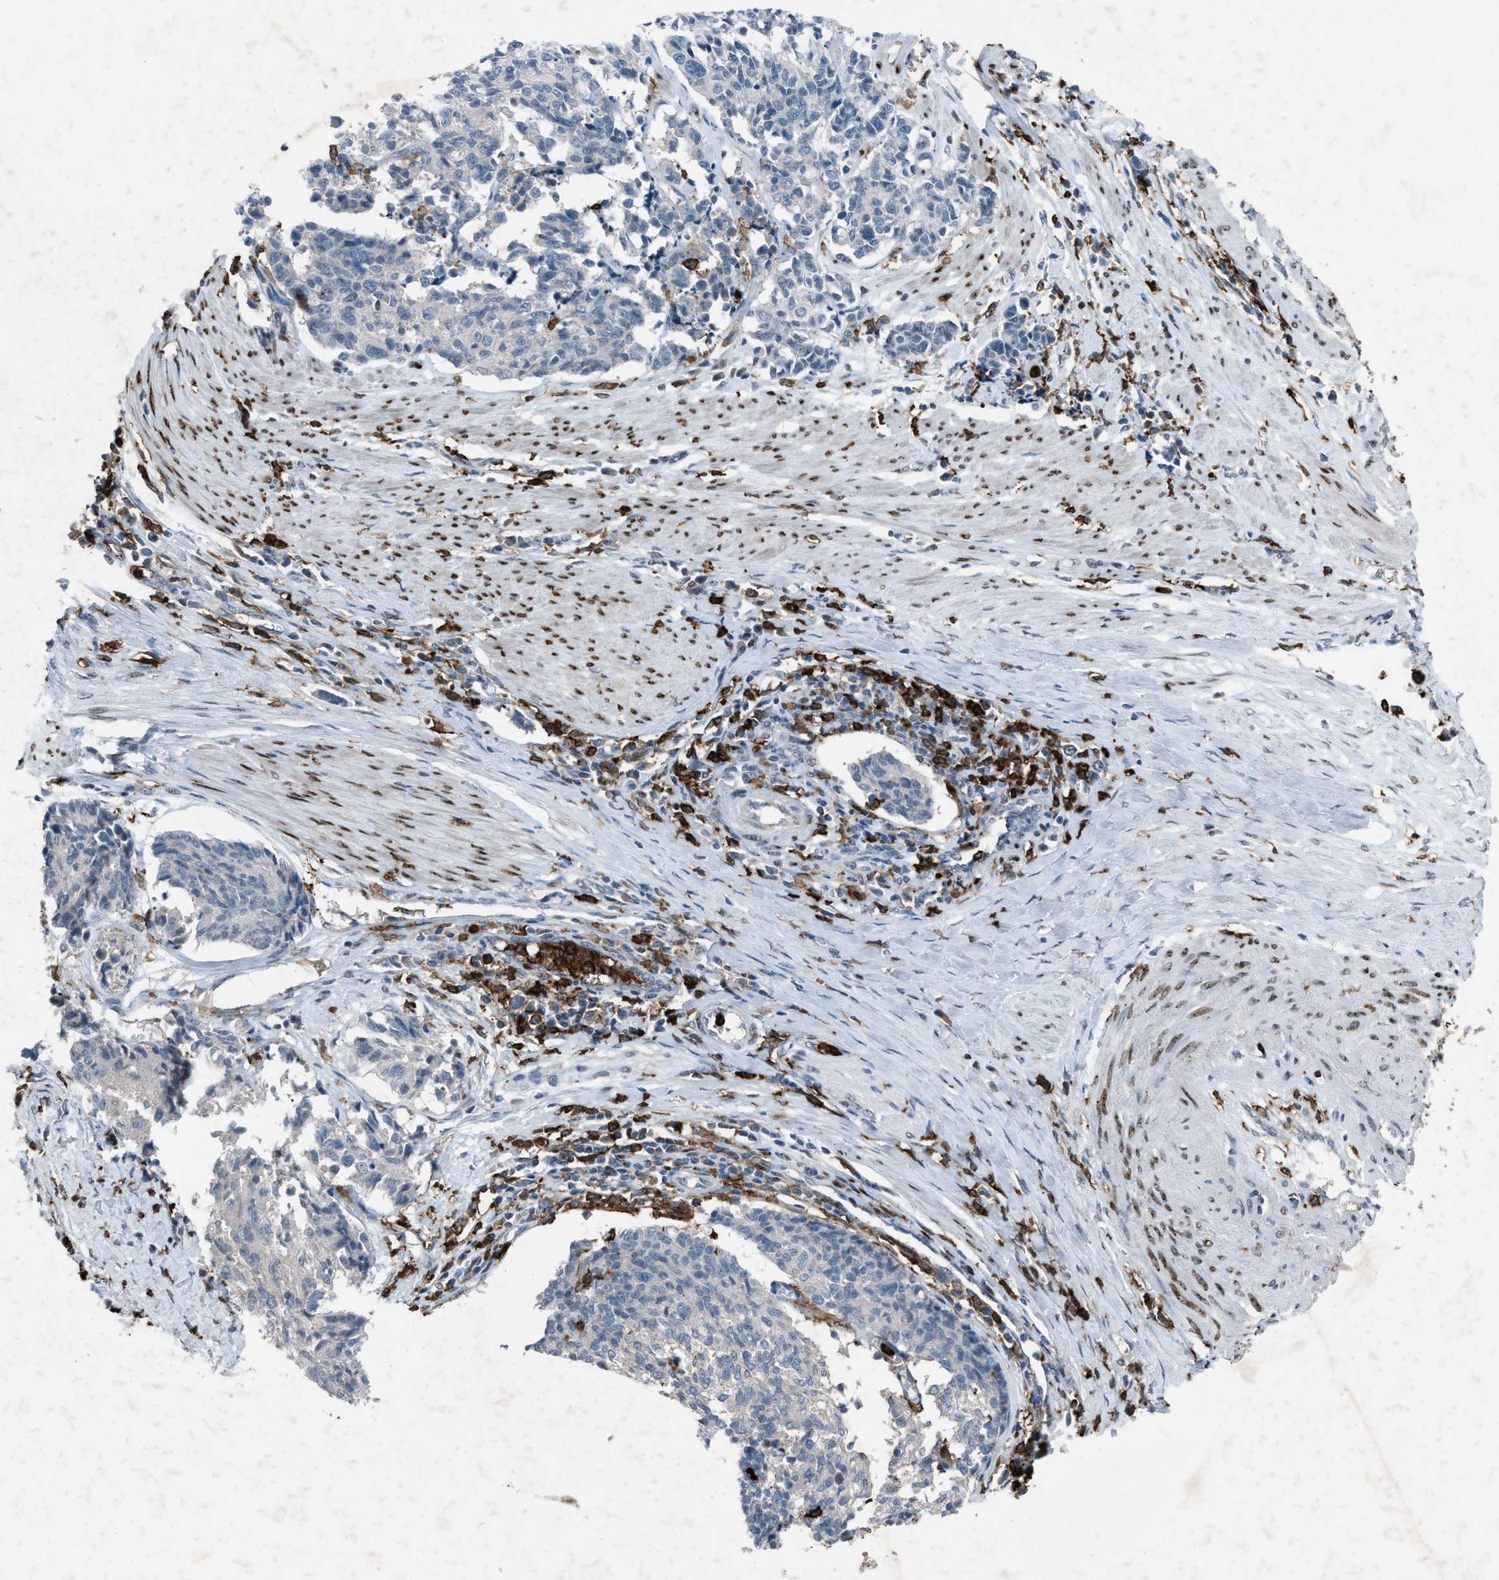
{"staining": {"intensity": "negative", "quantity": "none", "location": "none"}, "tissue": "cervical cancer", "cell_type": "Tumor cells", "image_type": "cancer", "snomed": [{"axis": "morphology", "description": "Normal tissue, NOS"}, {"axis": "morphology", "description": "Squamous cell carcinoma, NOS"}, {"axis": "topography", "description": "Cervix"}], "caption": "DAB immunohistochemical staining of human cervical cancer shows no significant positivity in tumor cells.", "gene": "FCER1G", "patient": {"sex": "female", "age": 35}}